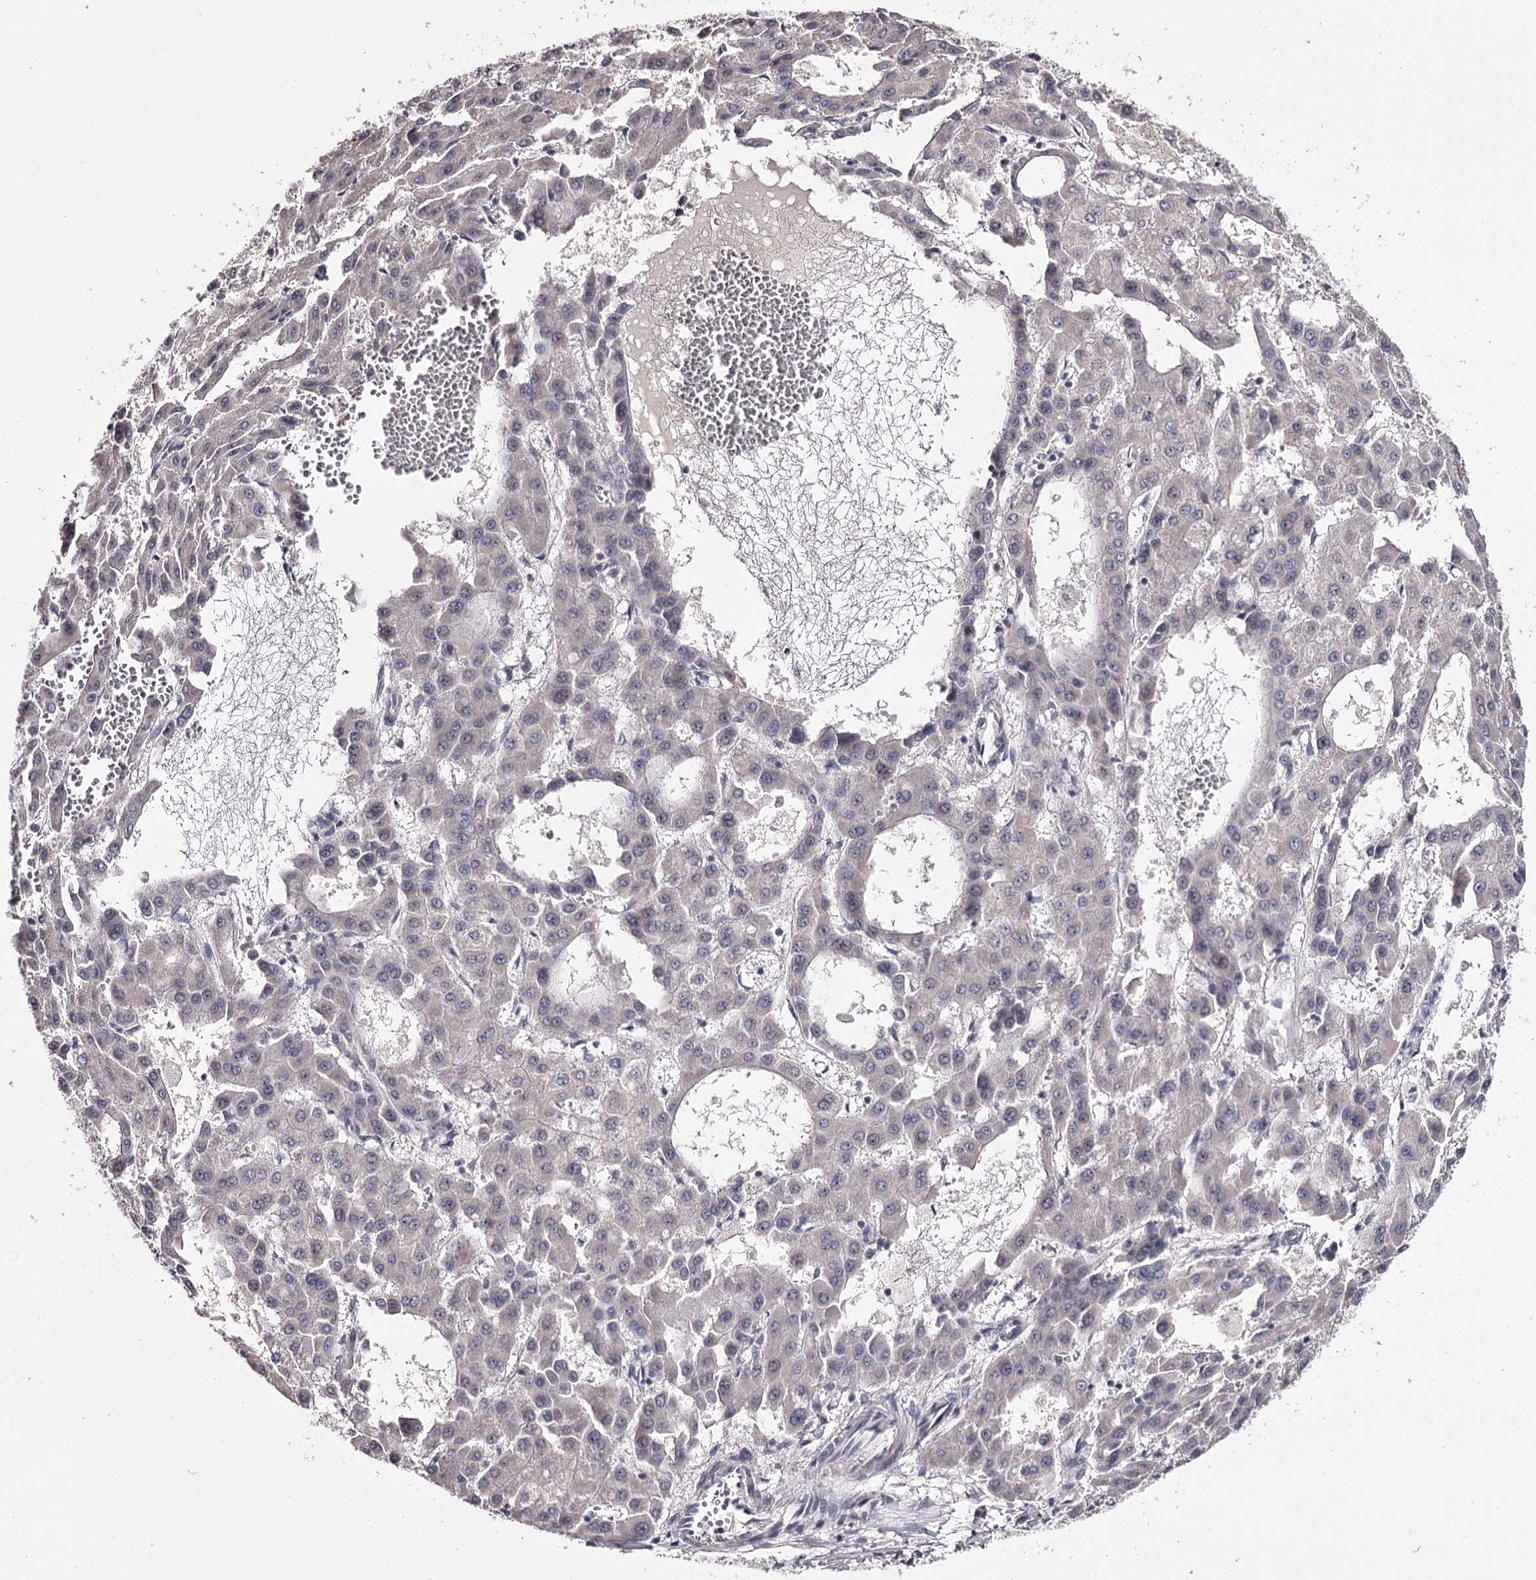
{"staining": {"intensity": "negative", "quantity": "none", "location": "none"}, "tissue": "liver cancer", "cell_type": "Tumor cells", "image_type": "cancer", "snomed": [{"axis": "morphology", "description": "Carcinoma, Hepatocellular, NOS"}, {"axis": "topography", "description": "Liver"}], "caption": "Protein analysis of liver cancer (hepatocellular carcinoma) exhibits no significant positivity in tumor cells.", "gene": "PRM2", "patient": {"sex": "male", "age": 47}}